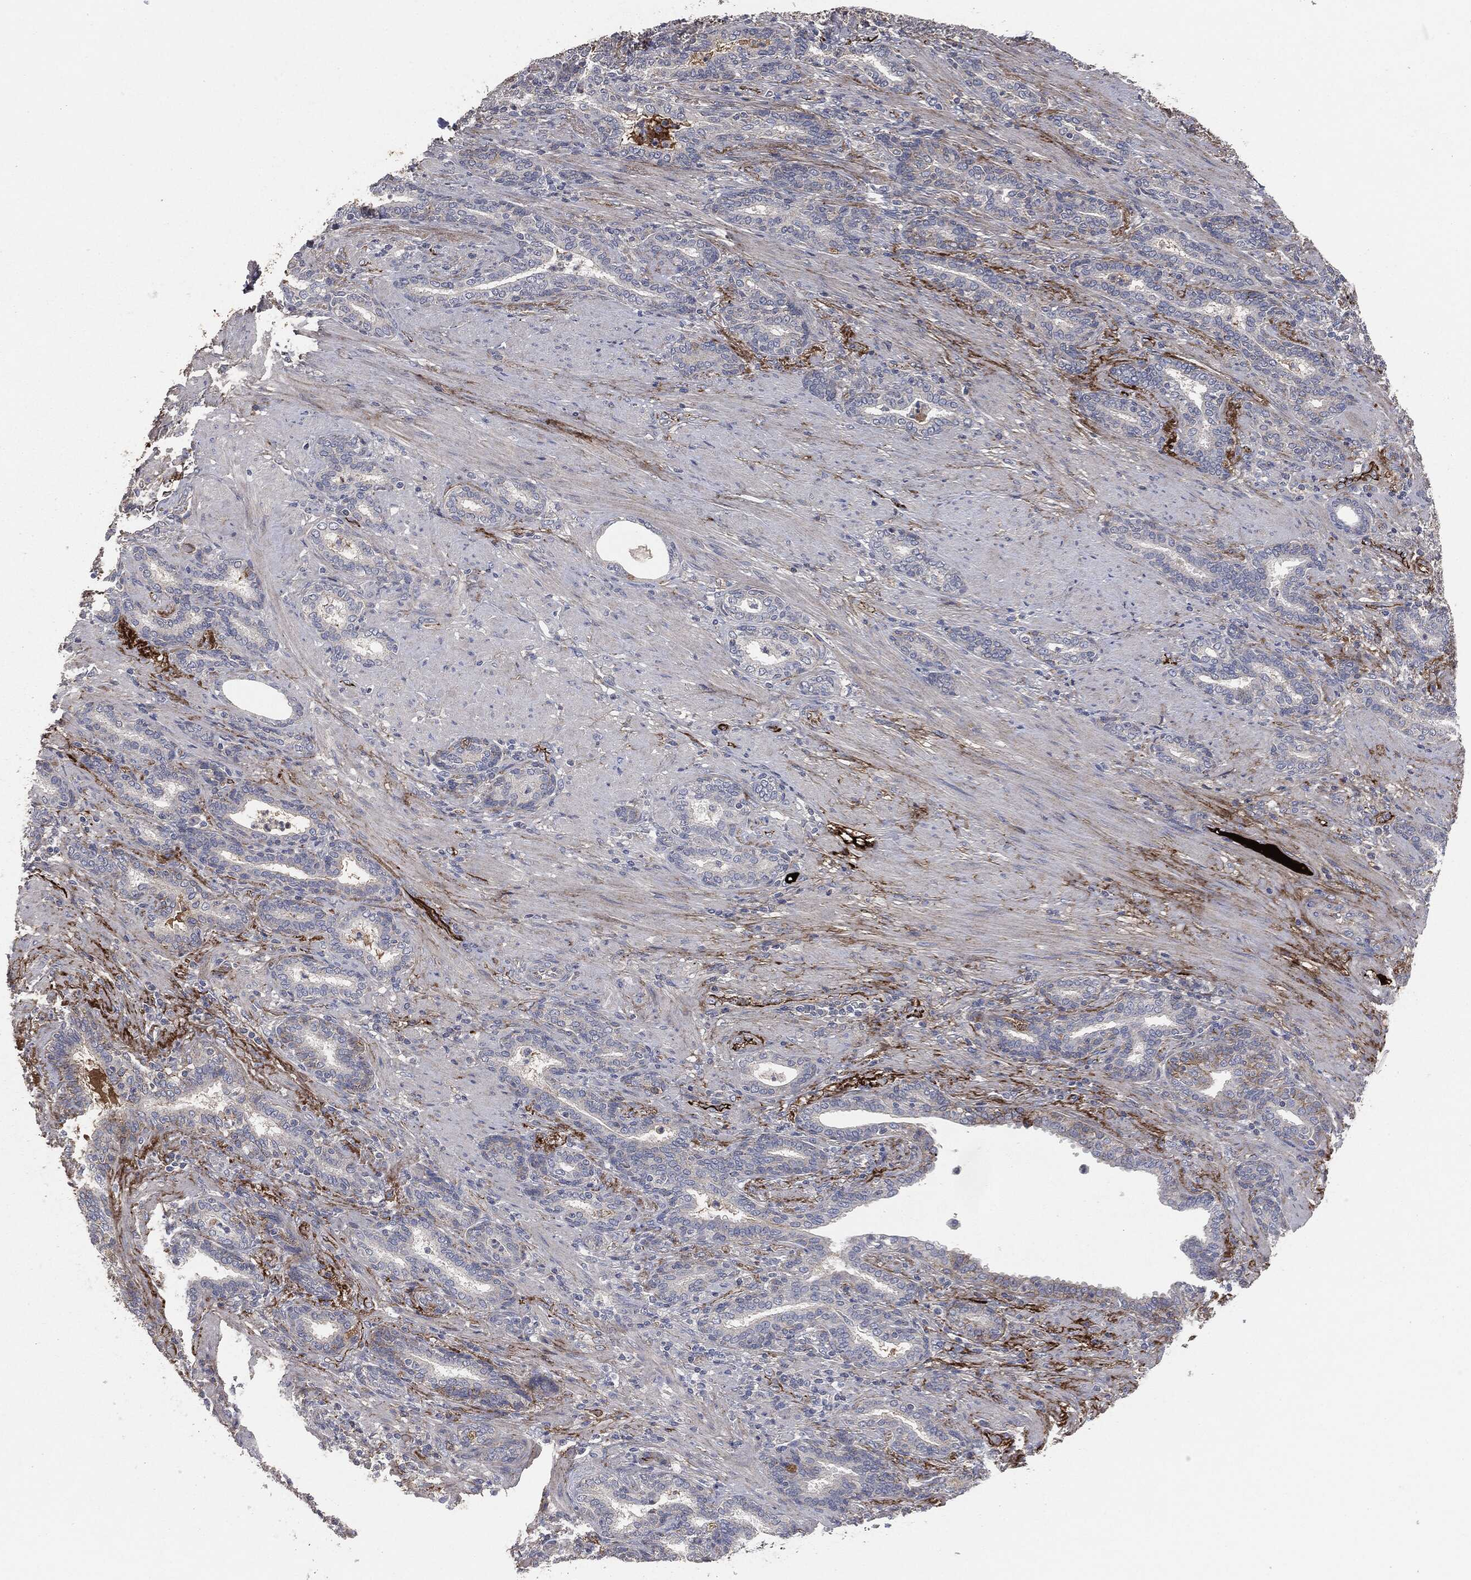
{"staining": {"intensity": "negative", "quantity": "none", "location": "none"}, "tissue": "prostate cancer", "cell_type": "Tumor cells", "image_type": "cancer", "snomed": [{"axis": "morphology", "description": "Adenocarcinoma, Low grade"}, {"axis": "topography", "description": "Prostate"}], "caption": "Immunohistochemical staining of prostate cancer exhibits no significant positivity in tumor cells. (DAB immunohistochemistry, high magnification).", "gene": "APOB", "patient": {"sex": "male", "age": 68}}